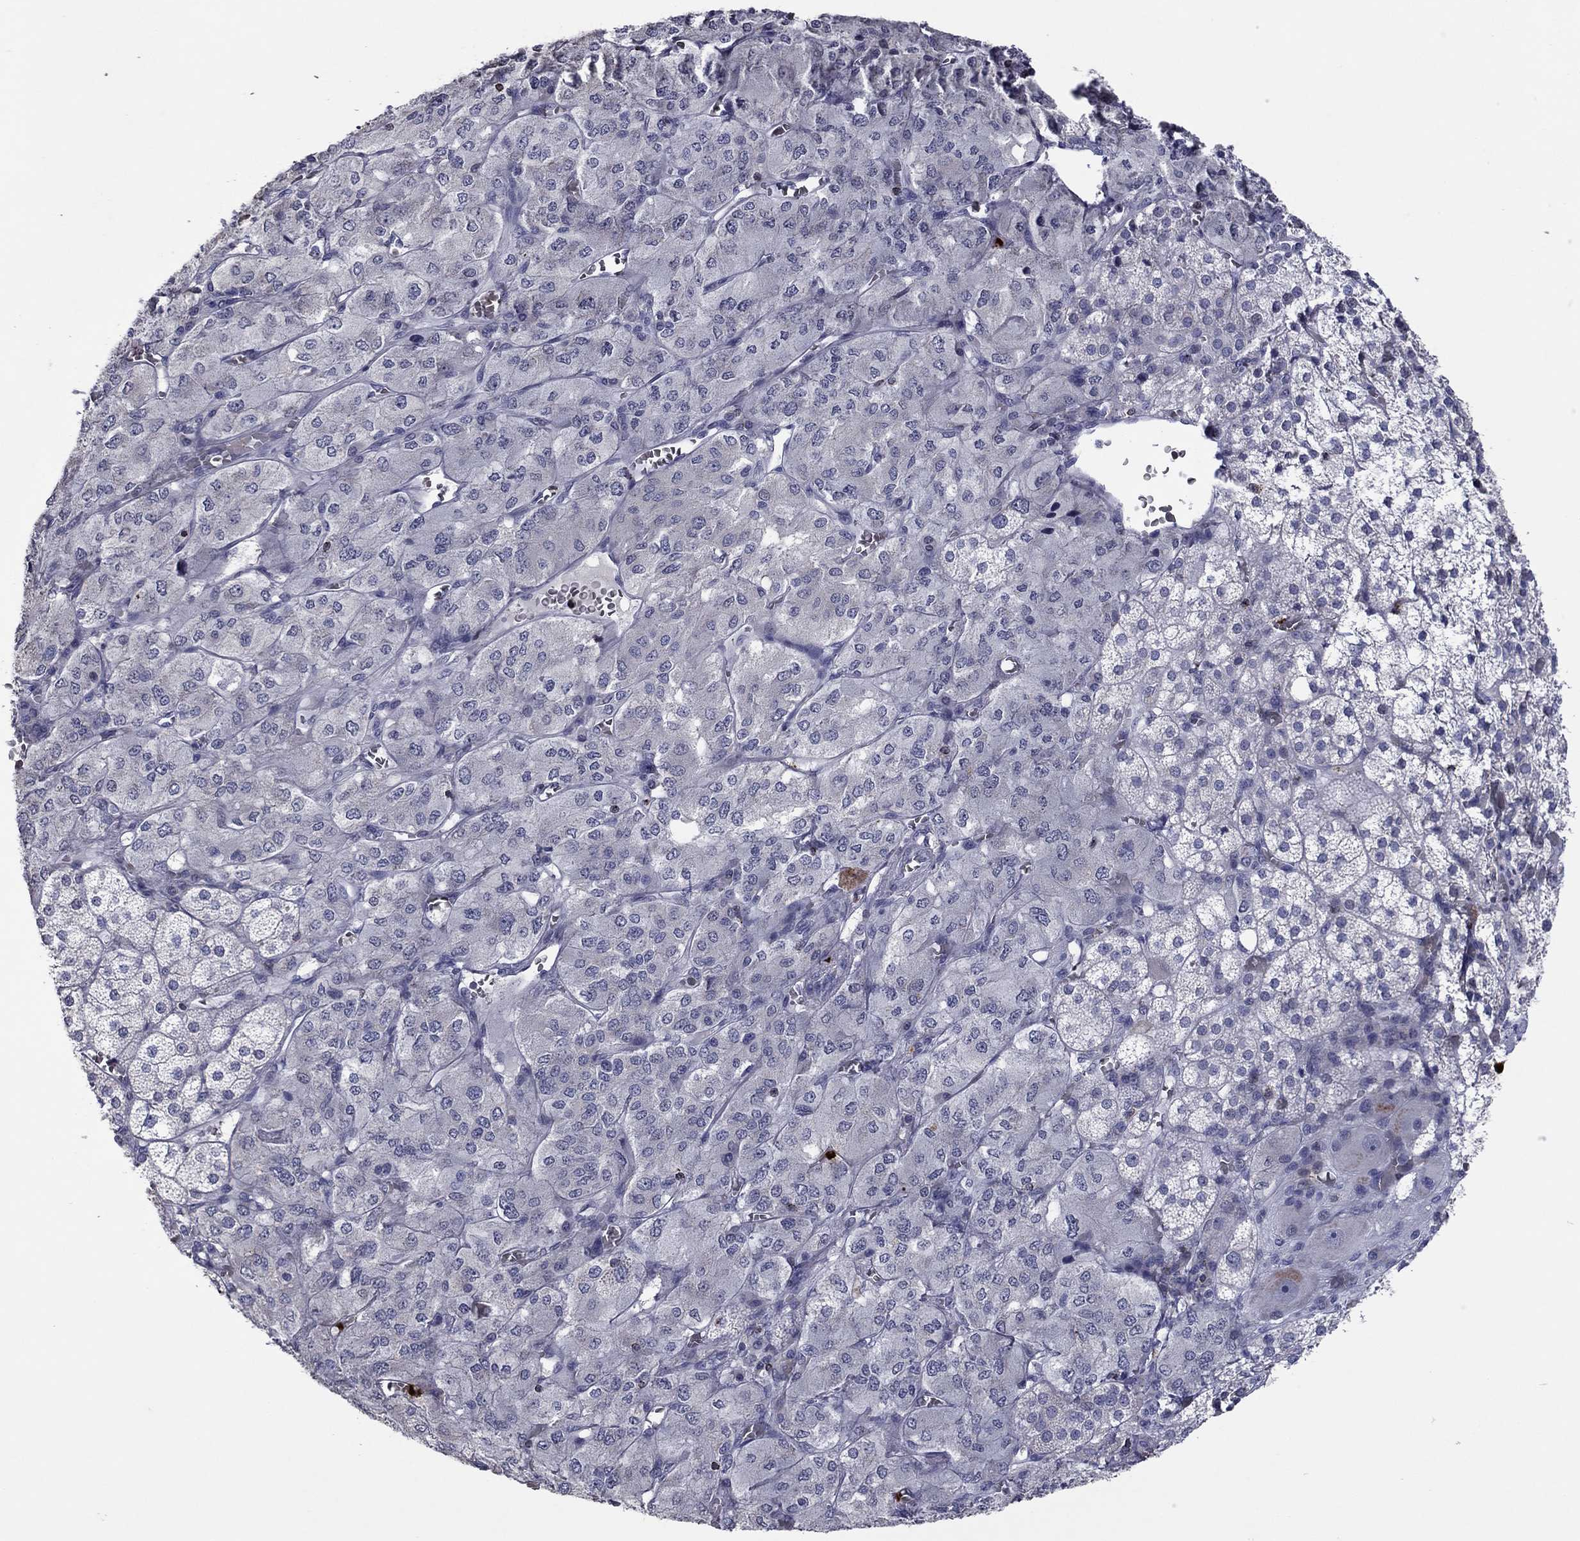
{"staining": {"intensity": "weak", "quantity": "<25%", "location": "cytoplasmic/membranous"}, "tissue": "adrenal gland", "cell_type": "Glandular cells", "image_type": "normal", "snomed": [{"axis": "morphology", "description": "Normal tissue, NOS"}, {"axis": "topography", "description": "Adrenal gland"}], "caption": "This is a image of immunohistochemistry (IHC) staining of normal adrenal gland, which shows no staining in glandular cells. Brightfield microscopy of immunohistochemistry stained with DAB (3,3'-diaminobenzidine) (brown) and hematoxylin (blue), captured at high magnification.", "gene": "CCL5", "patient": {"sex": "female", "age": 60}}